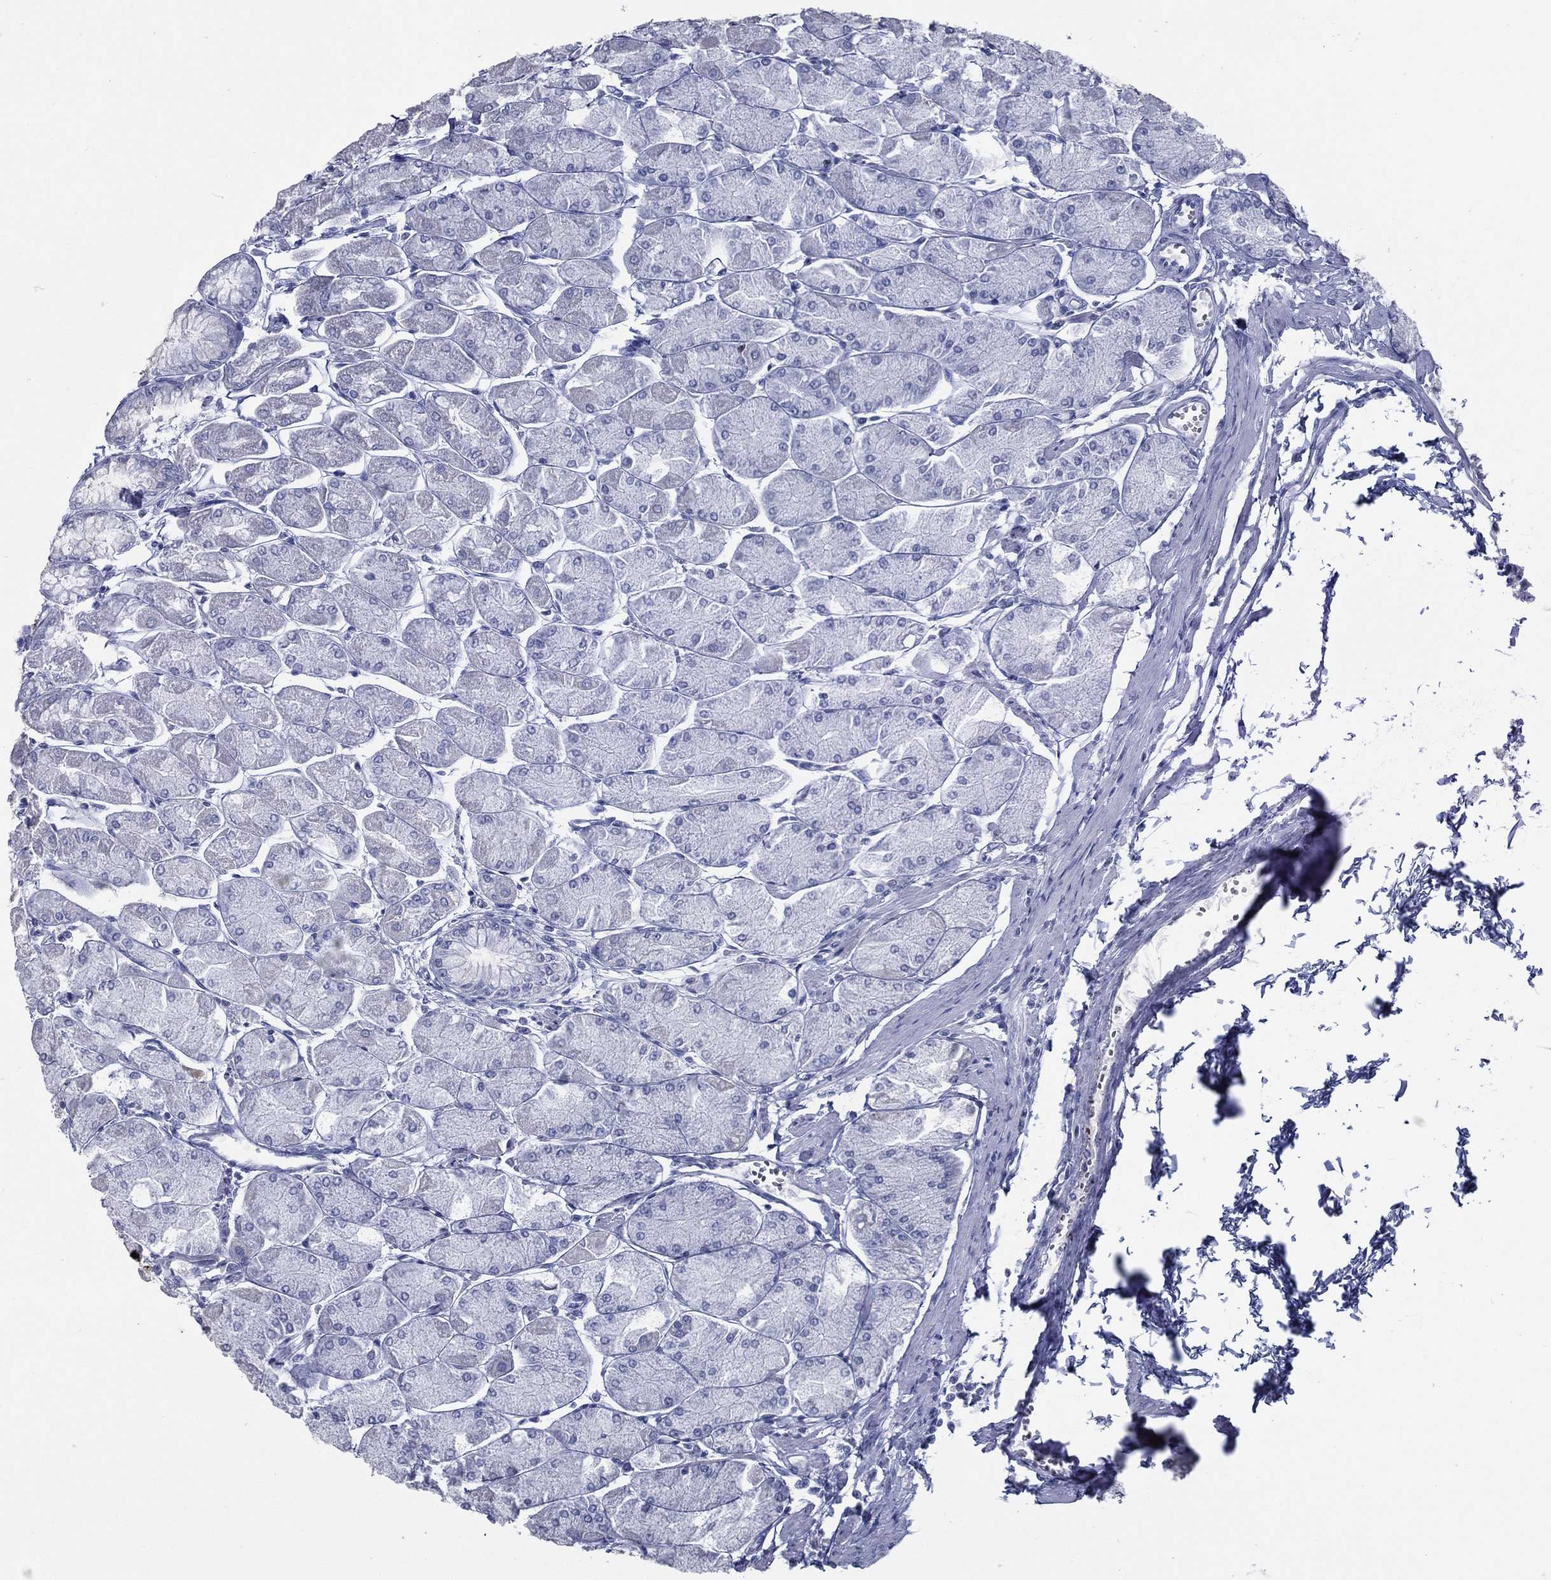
{"staining": {"intensity": "negative", "quantity": "none", "location": "none"}, "tissue": "stomach", "cell_type": "Glandular cells", "image_type": "normal", "snomed": [{"axis": "morphology", "description": "Normal tissue, NOS"}, {"axis": "topography", "description": "Stomach, upper"}], "caption": "Glandular cells show no significant positivity in normal stomach. (Stains: DAB IHC with hematoxylin counter stain, Microscopy: brightfield microscopy at high magnification).", "gene": "PYHIN1", "patient": {"sex": "male", "age": 60}}